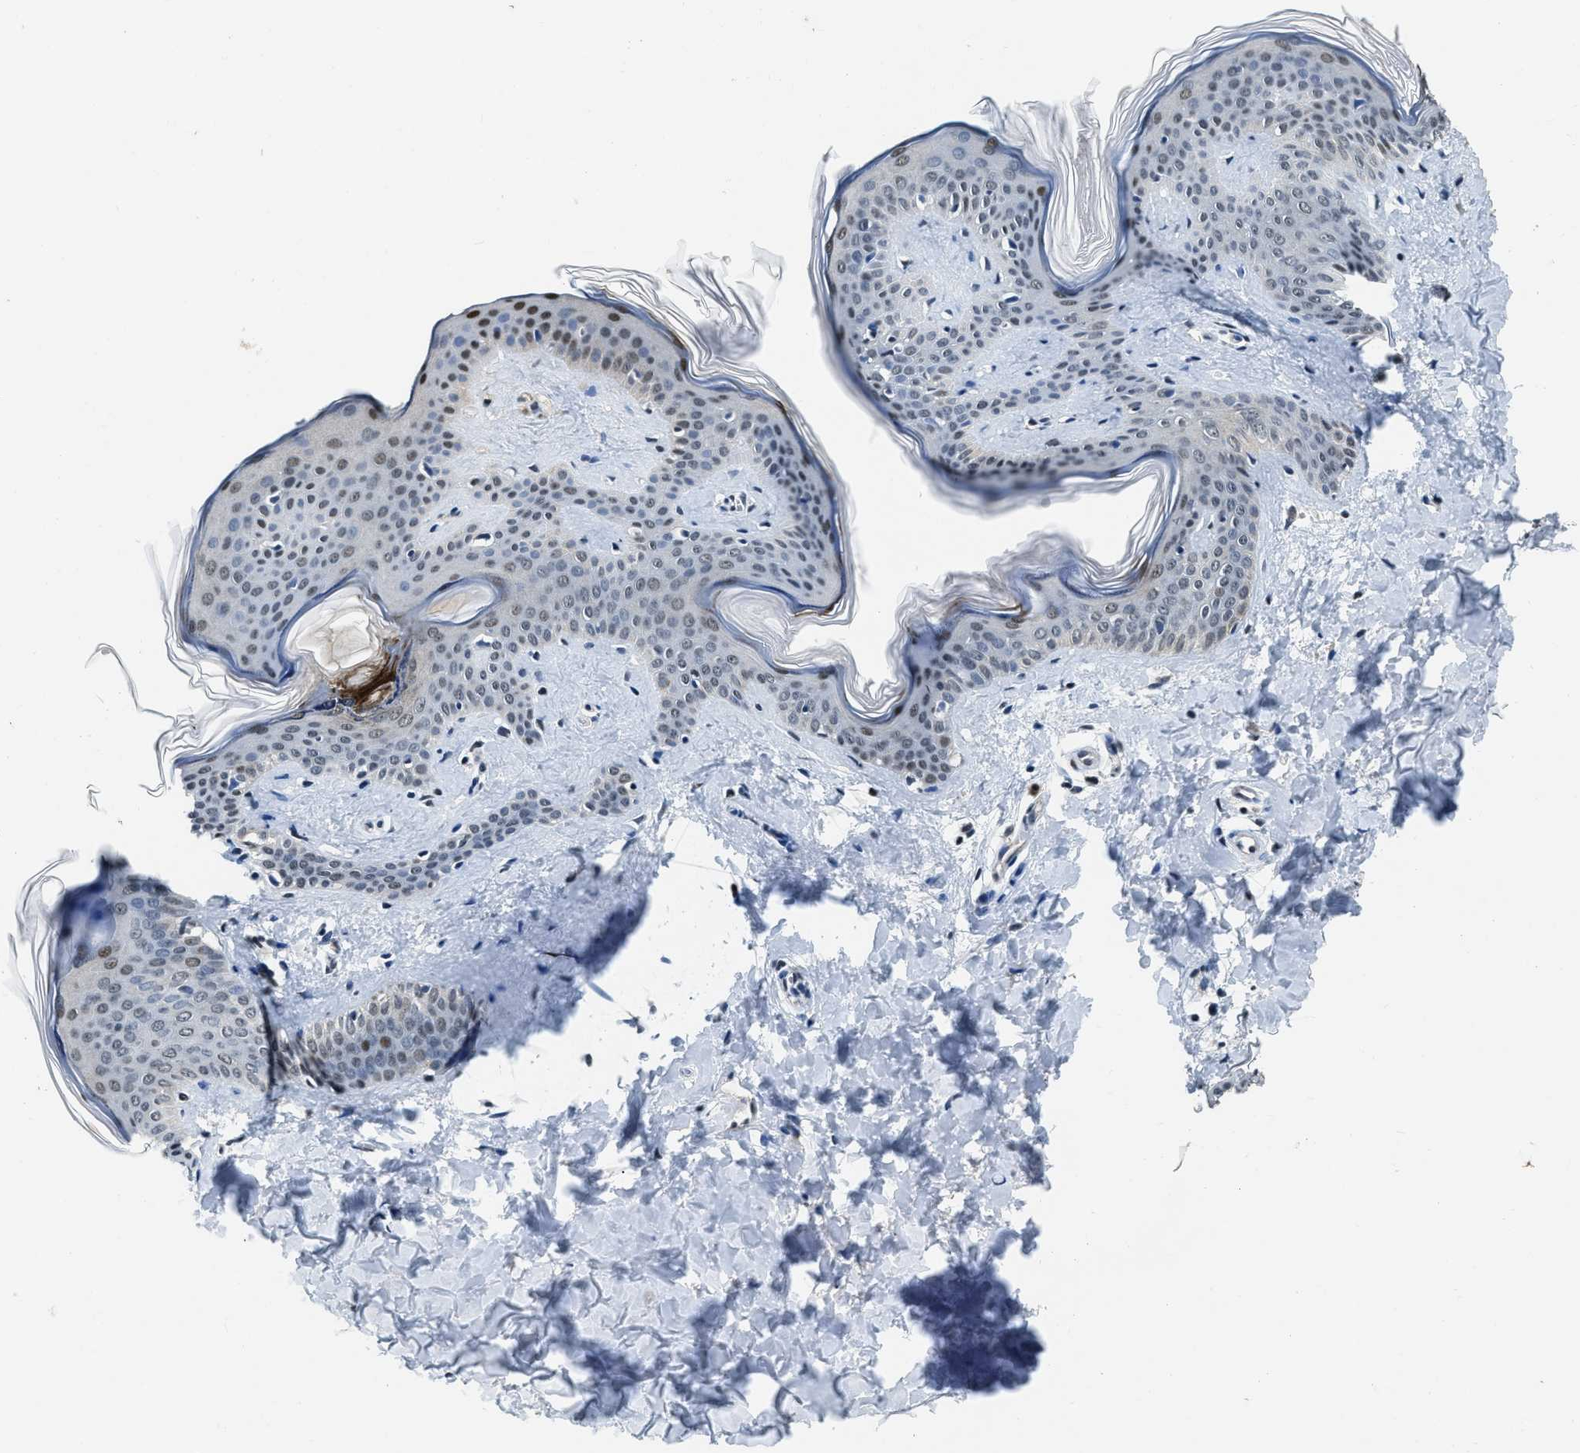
{"staining": {"intensity": "weak", "quantity": "25%-75%", "location": "cytoplasmic/membranous,nuclear"}, "tissue": "skin", "cell_type": "Fibroblasts", "image_type": "normal", "snomed": [{"axis": "morphology", "description": "Normal tissue, NOS"}, {"axis": "topography", "description": "Skin"}], "caption": "Immunohistochemical staining of benign skin demonstrates low levels of weak cytoplasmic/membranous,nuclear expression in about 25%-75% of fibroblasts.", "gene": "CCNE1", "patient": {"sex": "female", "age": 17}}